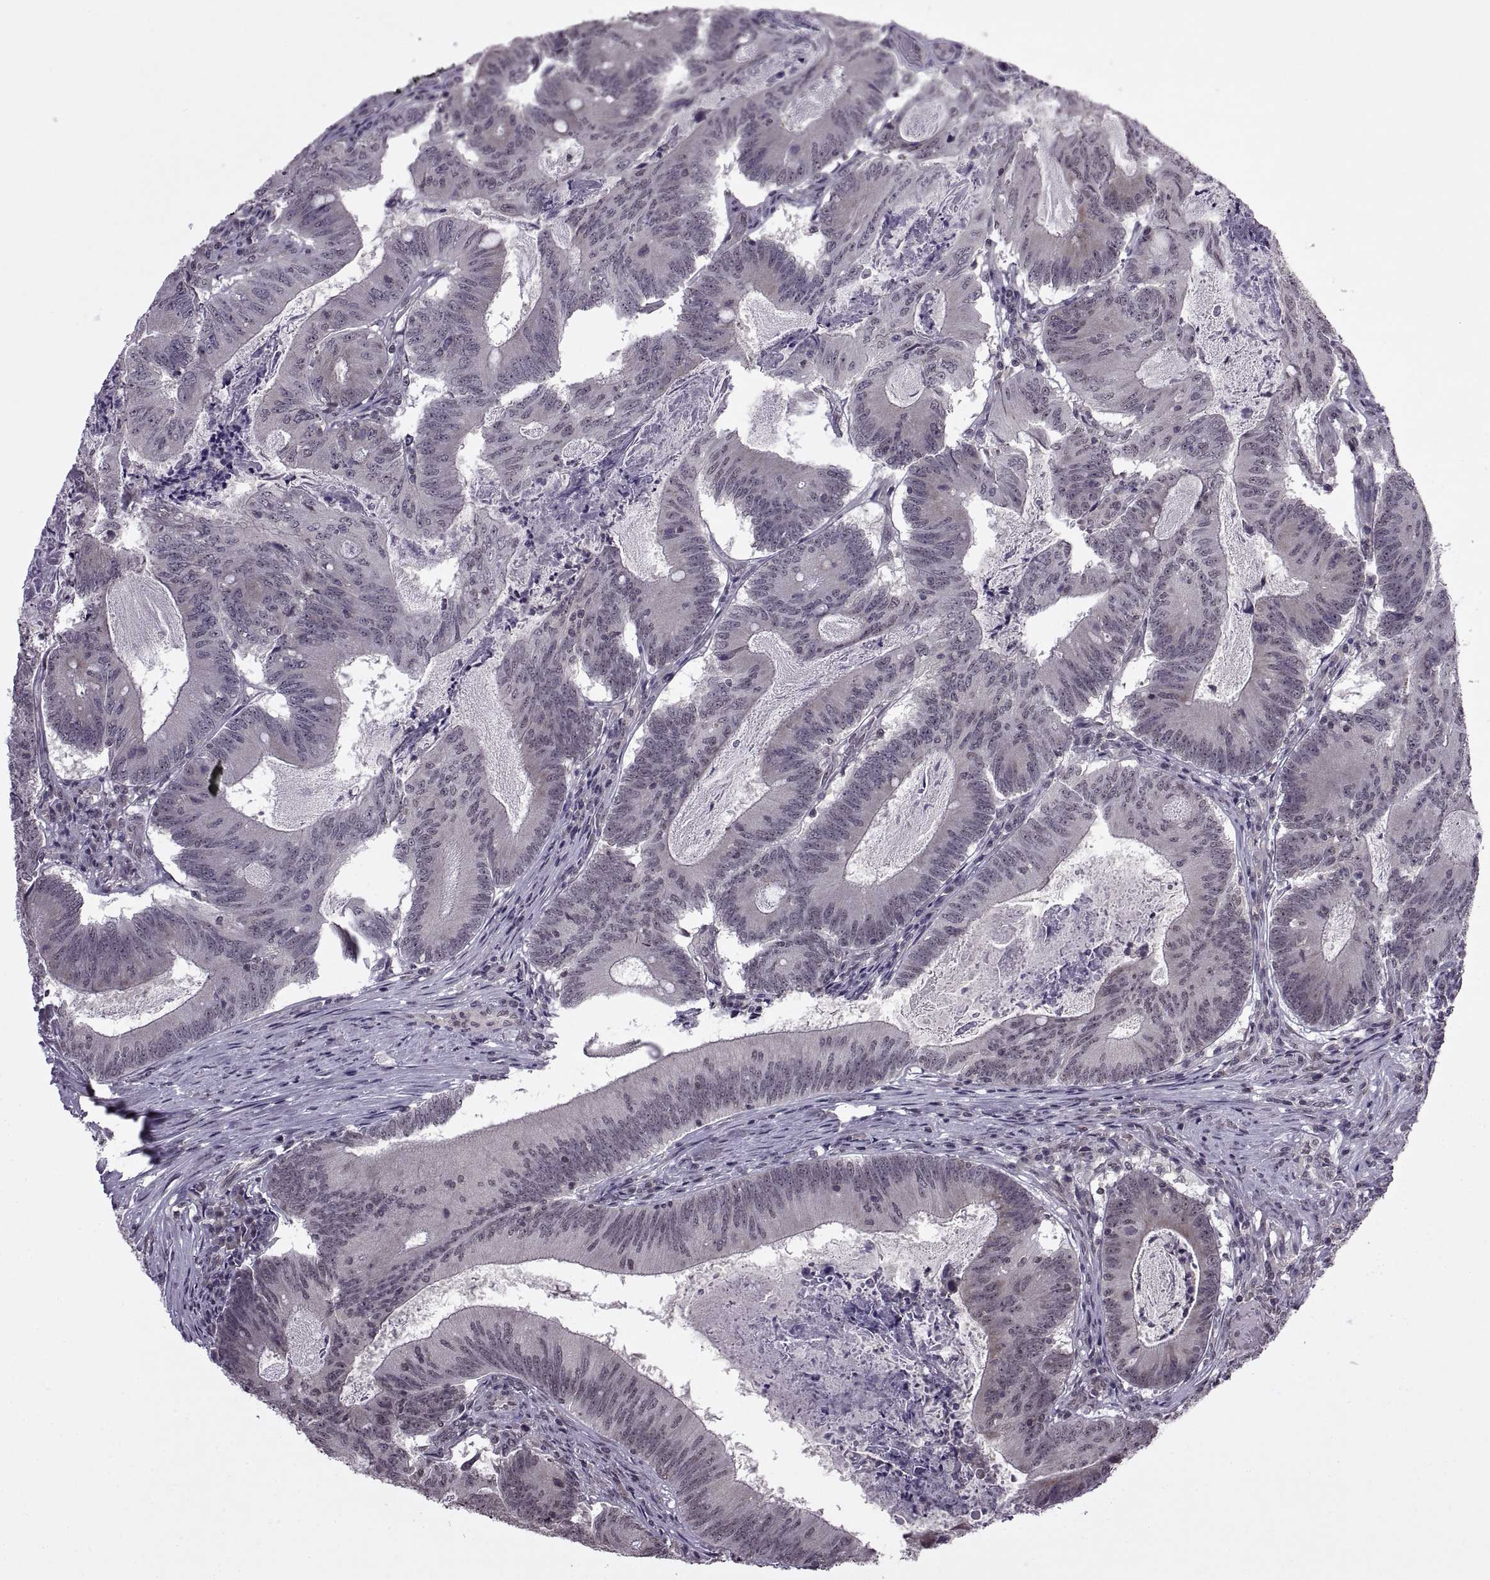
{"staining": {"intensity": "weak", "quantity": "<25%", "location": "nuclear"}, "tissue": "colorectal cancer", "cell_type": "Tumor cells", "image_type": "cancer", "snomed": [{"axis": "morphology", "description": "Adenocarcinoma, NOS"}, {"axis": "topography", "description": "Colon"}], "caption": "Human colorectal cancer (adenocarcinoma) stained for a protein using immunohistochemistry demonstrates no staining in tumor cells.", "gene": "INTS3", "patient": {"sex": "female", "age": 70}}